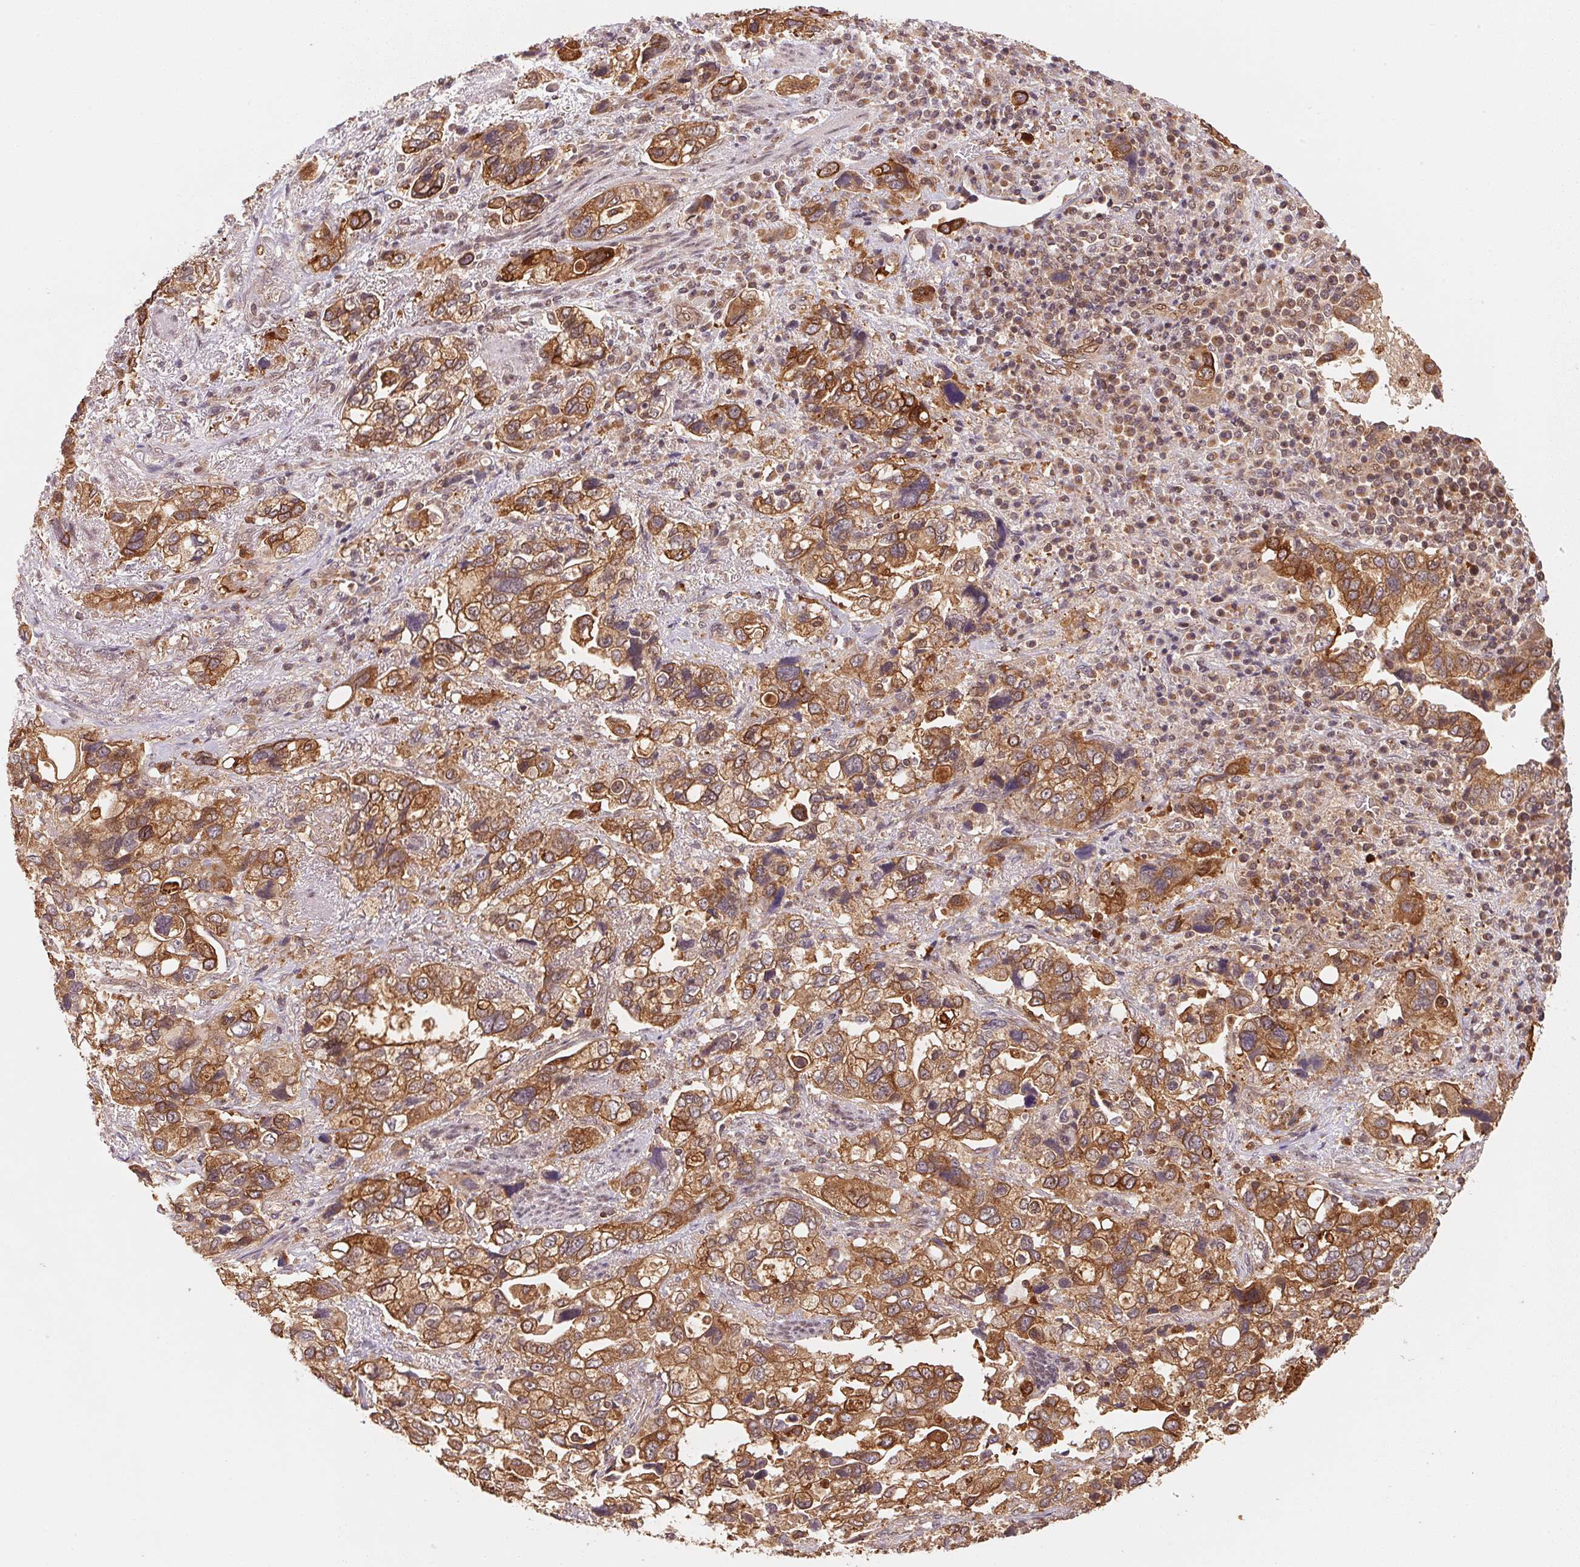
{"staining": {"intensity": "strong", "quantity": ">75%", "location": "cytoplasmic/membranous,nuclear"}, "tissue": "stomach cancer", "cell_type": "Tumor cells", "image_type": "cancer", "snomed": [{"axis": "morphology", "description": "Adenocarcinoma, NOS"}, {"axis": "topography", "description": "Stomach, upper"}], "caption": "Immunohistochemical staining of stomach cancer (adenocarcinoma) reveals strong cytoplasmic/membranous and nuclear protein positivity in approximately >75% of tumor cells.", "gene": "CCDC102B", "patient": {"sex": "female", "age": 81}}